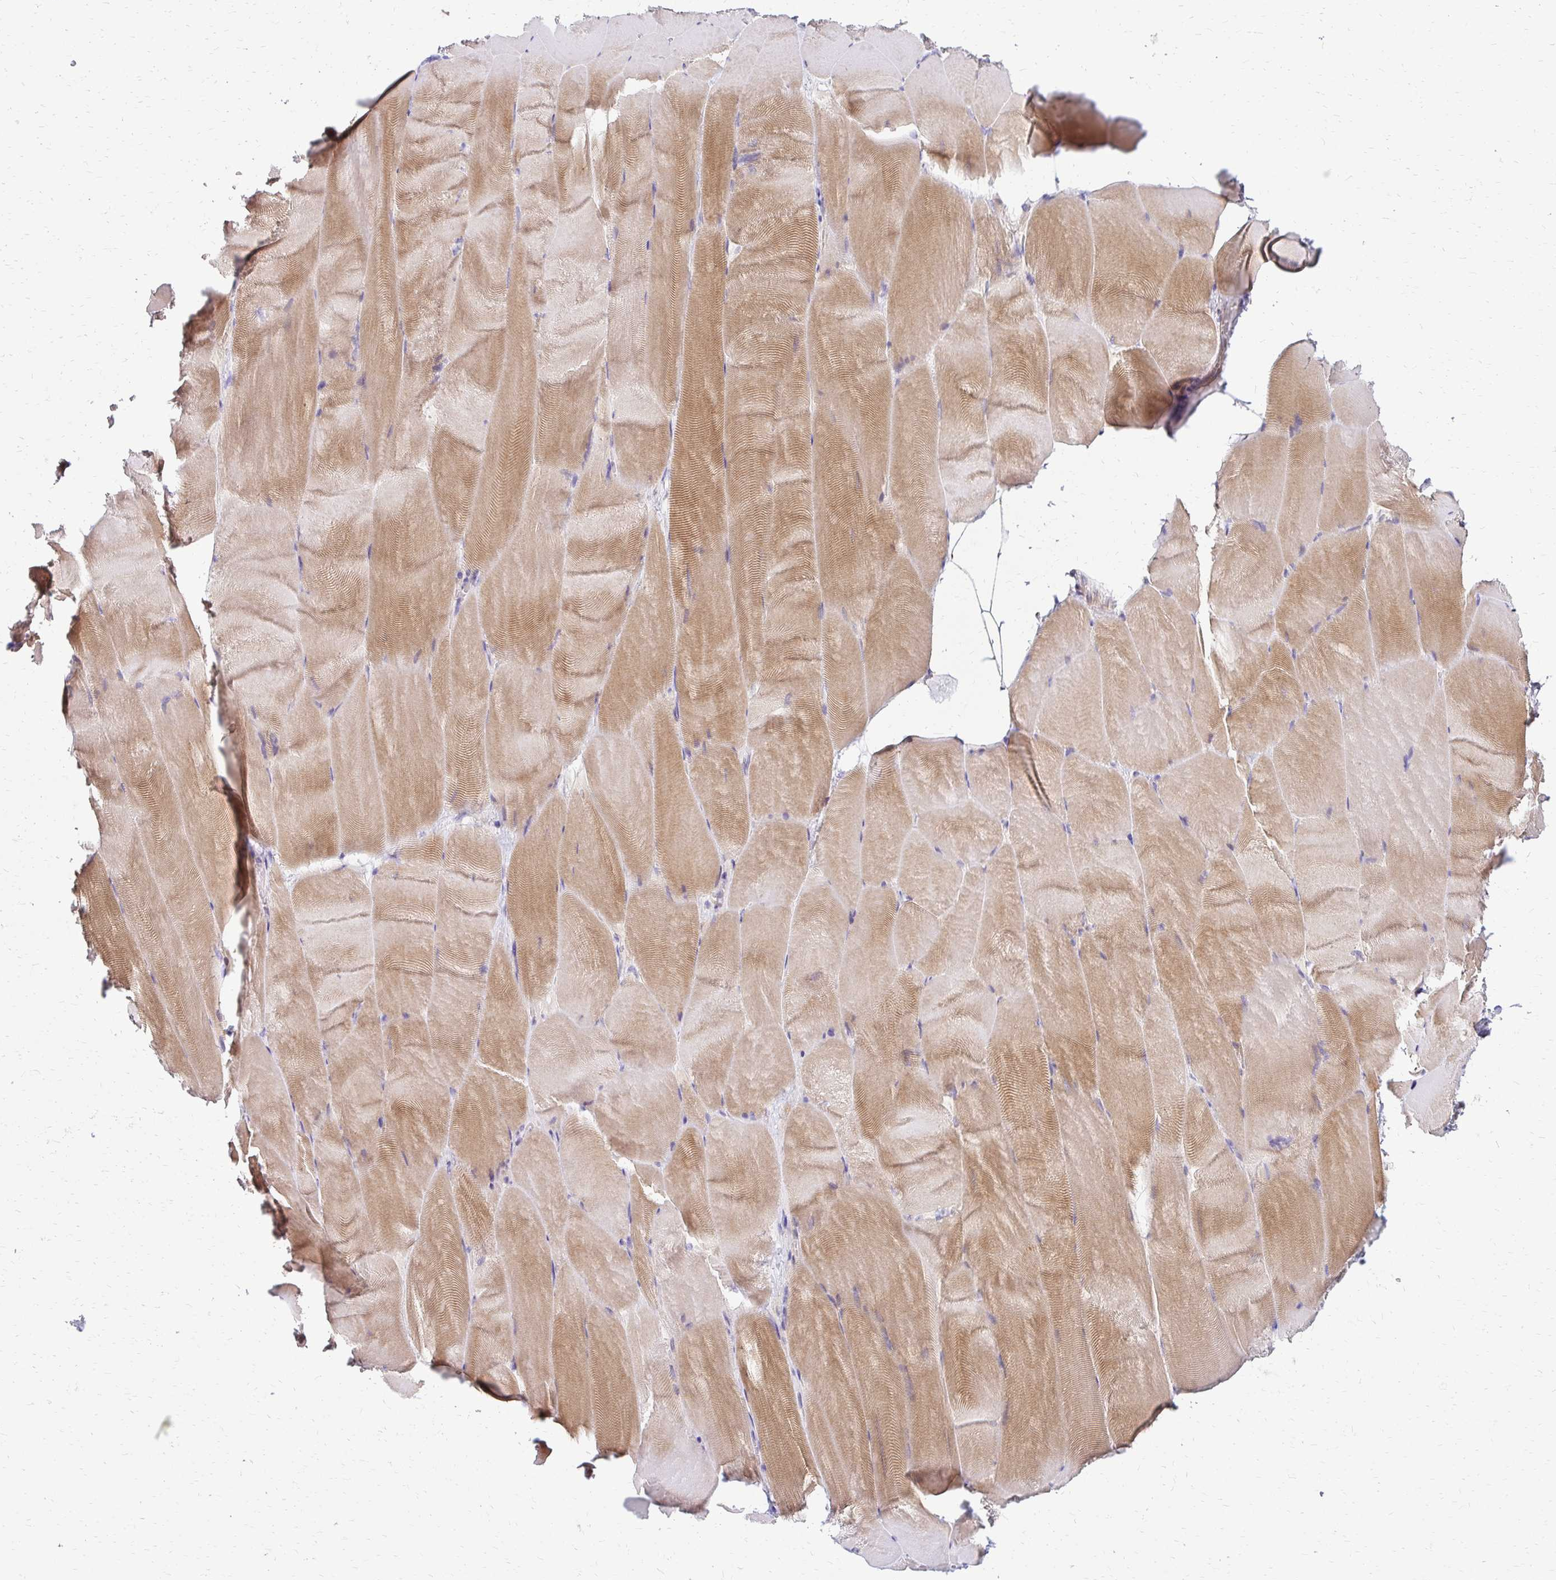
{"staining": {"intensity": "moderate", "quantity": "25%-75%", "location": "cytoplasmic/membranous"}, "tissue": "skeletal muscle", "cell_type": "Myocytes", "image_type": "normal", "snomed": [{"axis": "morphology", "description": "Normal tissue, NOS"}, {"axis": "topography", "description": "Skeletal muscle"}], "caption": "Protein staining by IHC exhibits moderate cytoplasmic/membranous positivity in about 25%-75% of myocytes in unremarkable skeletal muscle.", "gene": "IDUA", "patient": {"sex": "female", "age": 64}}